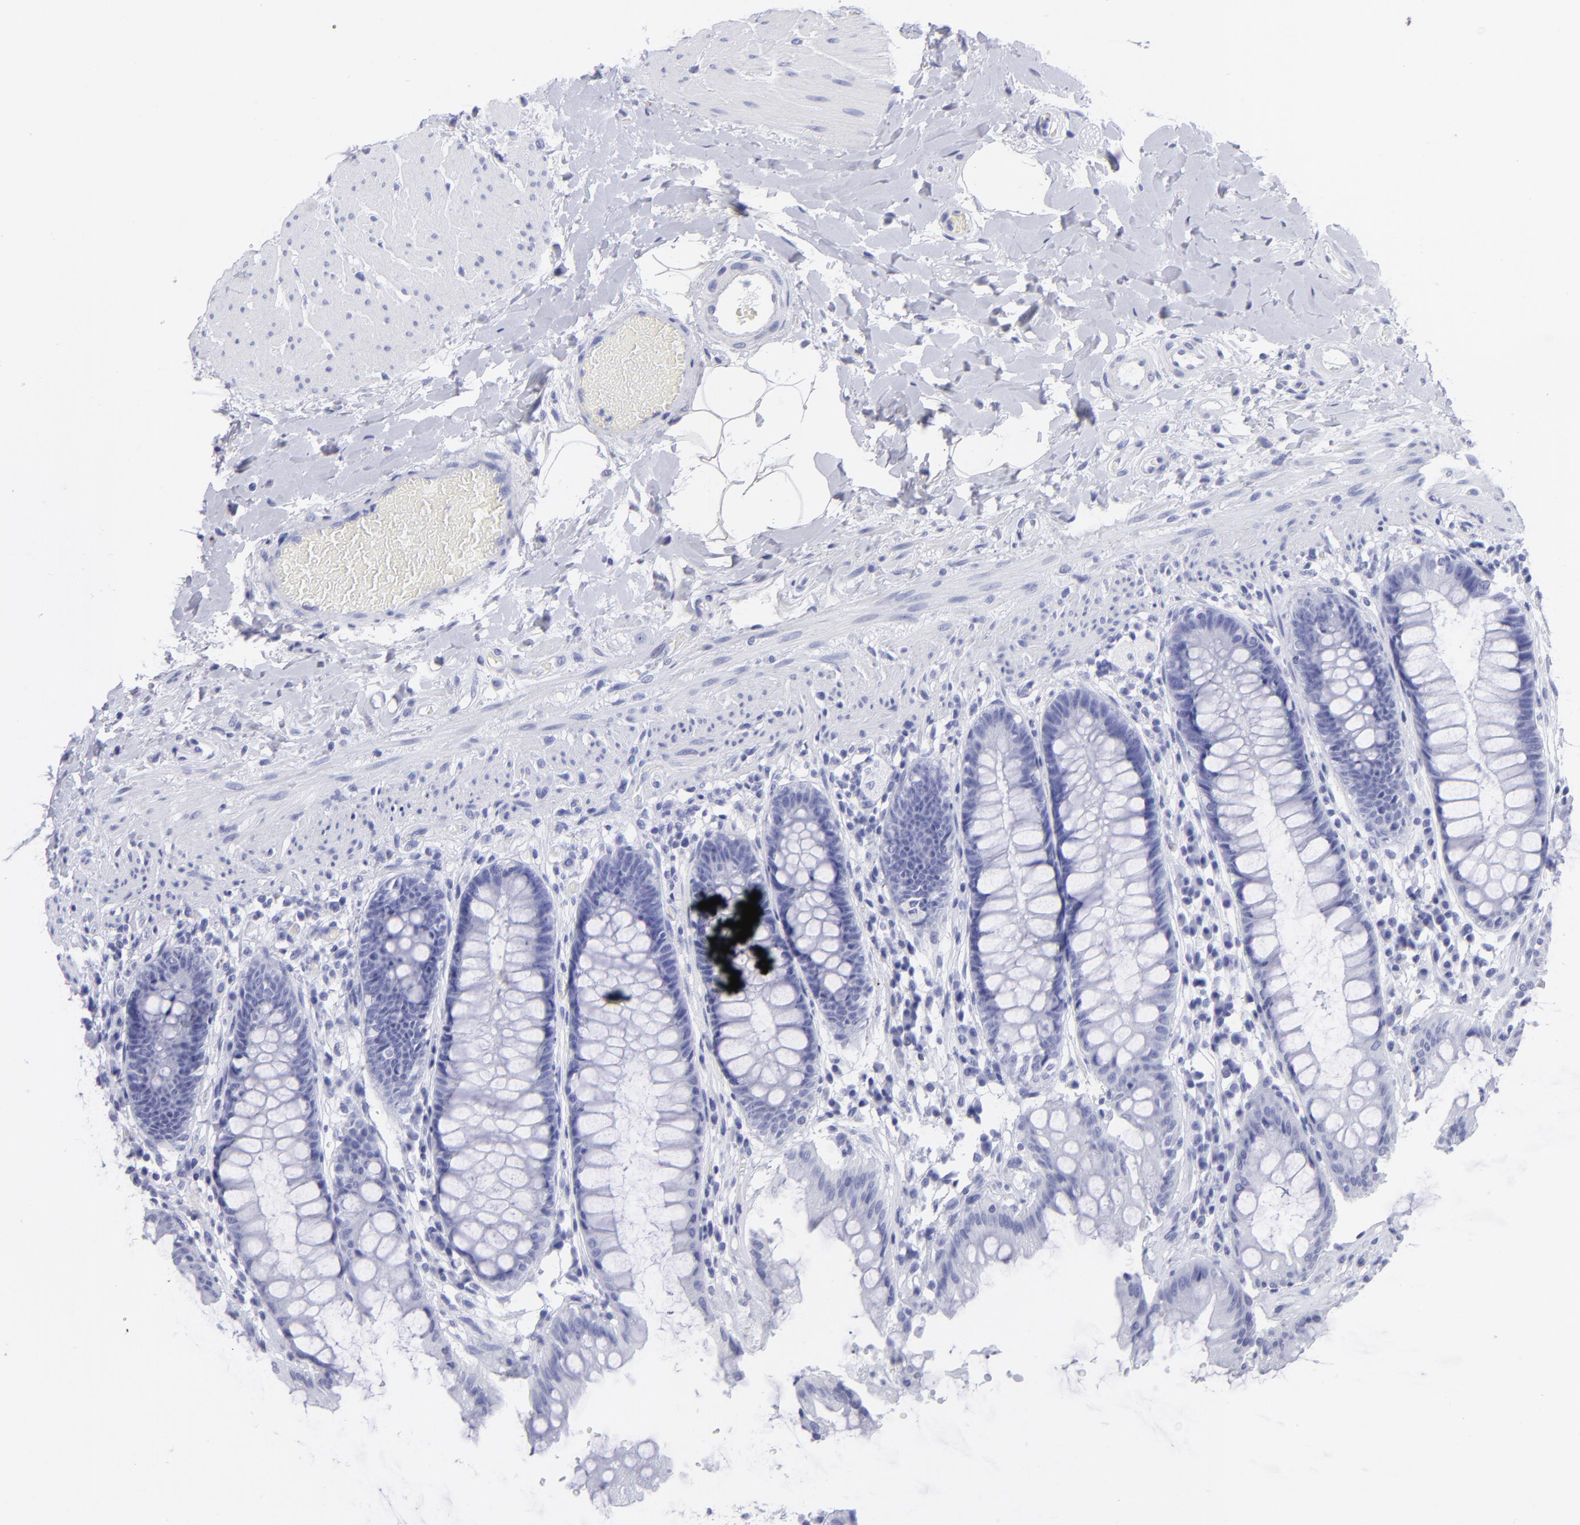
{"staining": {"intensity": "negative", "quantity": "none", "location": "none"}, "tissue": "rectum", "cell_type": "Glandular cells", "image_type": "normal", "snomed": [{"axis": "morphology", "description": "Normal tissue, NOS"}, {"axis": "topography", "description": "Rectum"}], "caption": "DAB (3,3'-diaminobenzidine) immunohistochemical staining of unremarkable rectum demonstrates no significant positivity in glandular cells. The staining is performed using DAB brown chromogen with nuclei counter-stained in using hematoxylin.", "gene": "PIP", "patient": {"sex": "female", "age": 46}}